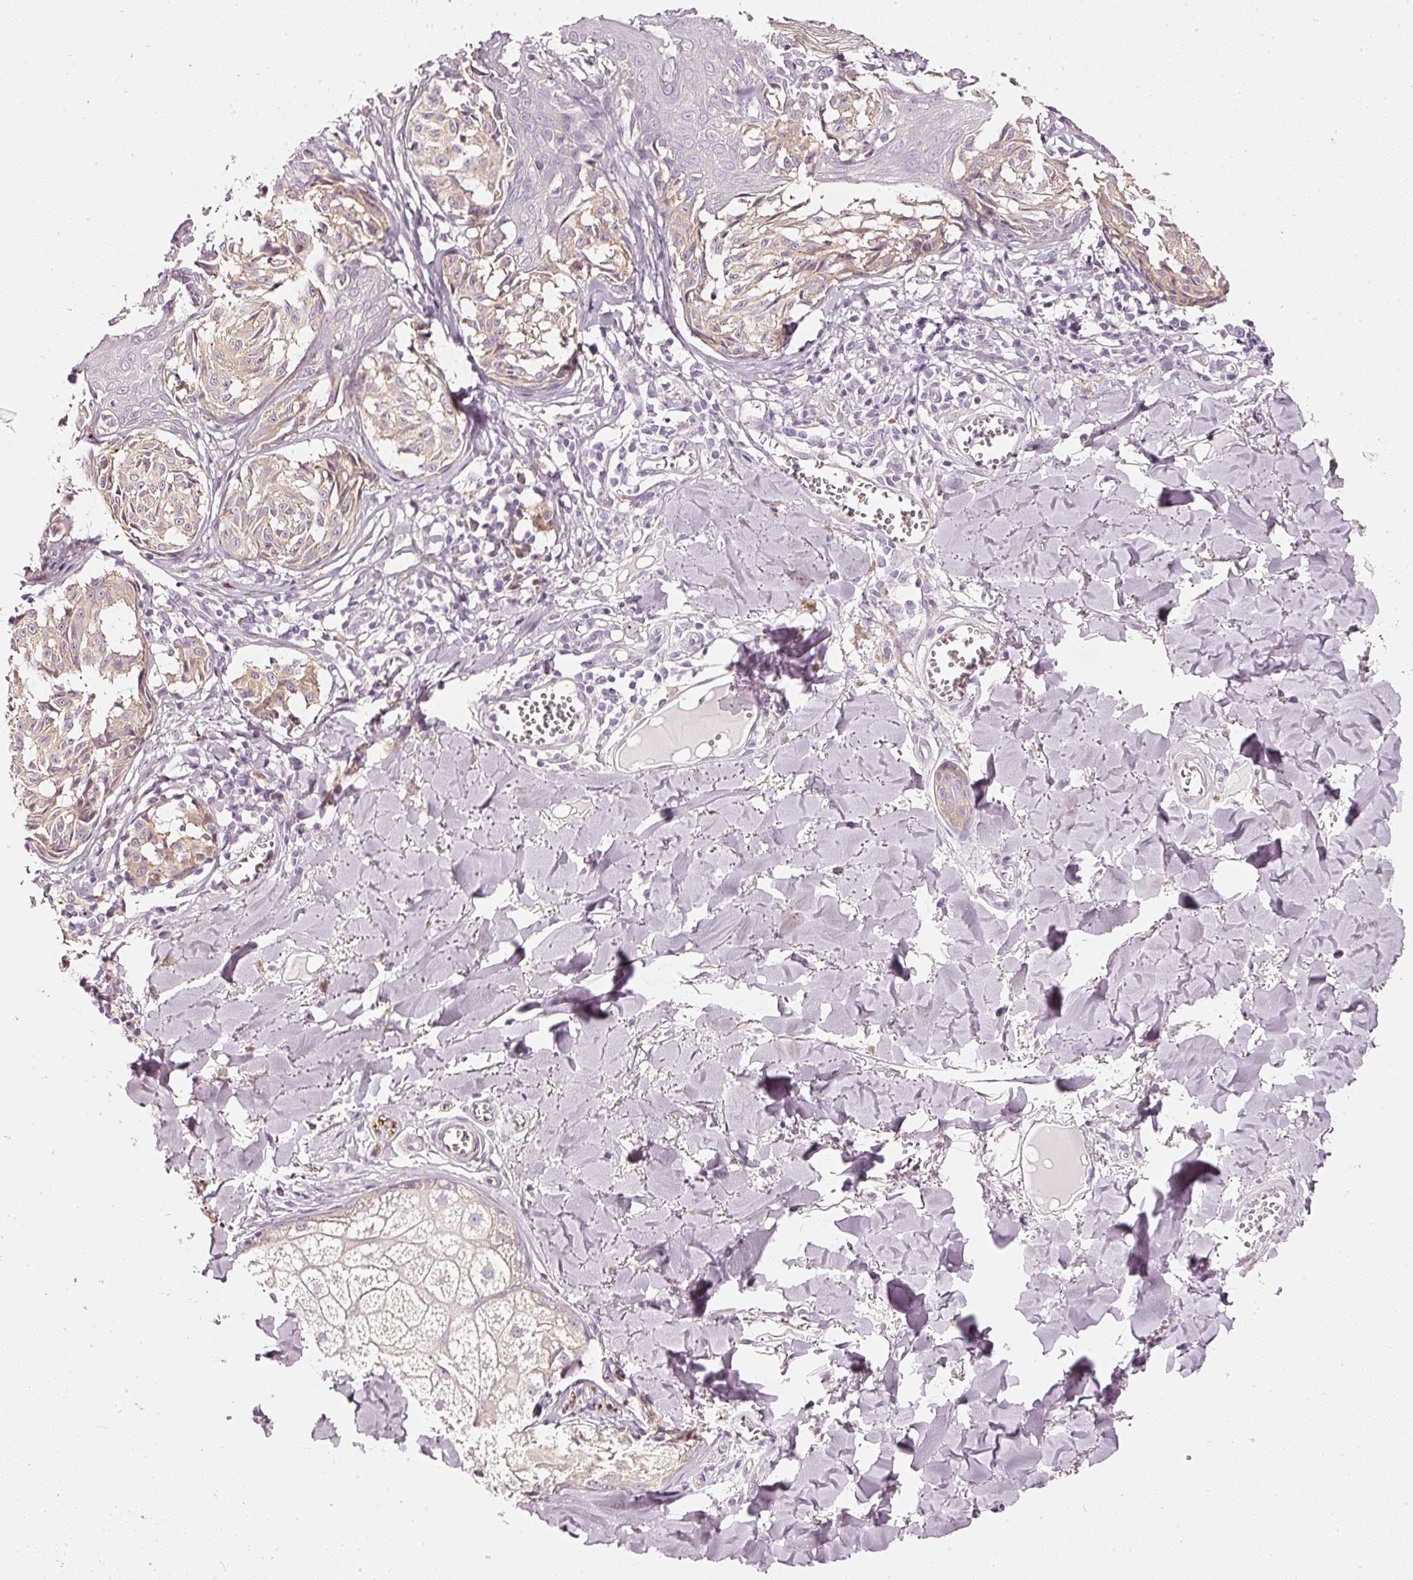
{"staining": {"intensity": "weak", "quantity": ">75%", "location": "cytoplasmic/membranous"}, "tissue": "melanoma", "cell_type": "Tumor cells", "image_type": "cancer", "snomed": [{"axis": "morphology", "description": "Malignant melanoma, NOS"}, {"axis": "topography", "description": "Skin"}], "caption": "Melanoma stained with IHC reveals weak cytoplasmic/membranous staining in about >75% of tumor cells.", "gene": "CNP", "patient": {"sex": "female", "age": 43}}